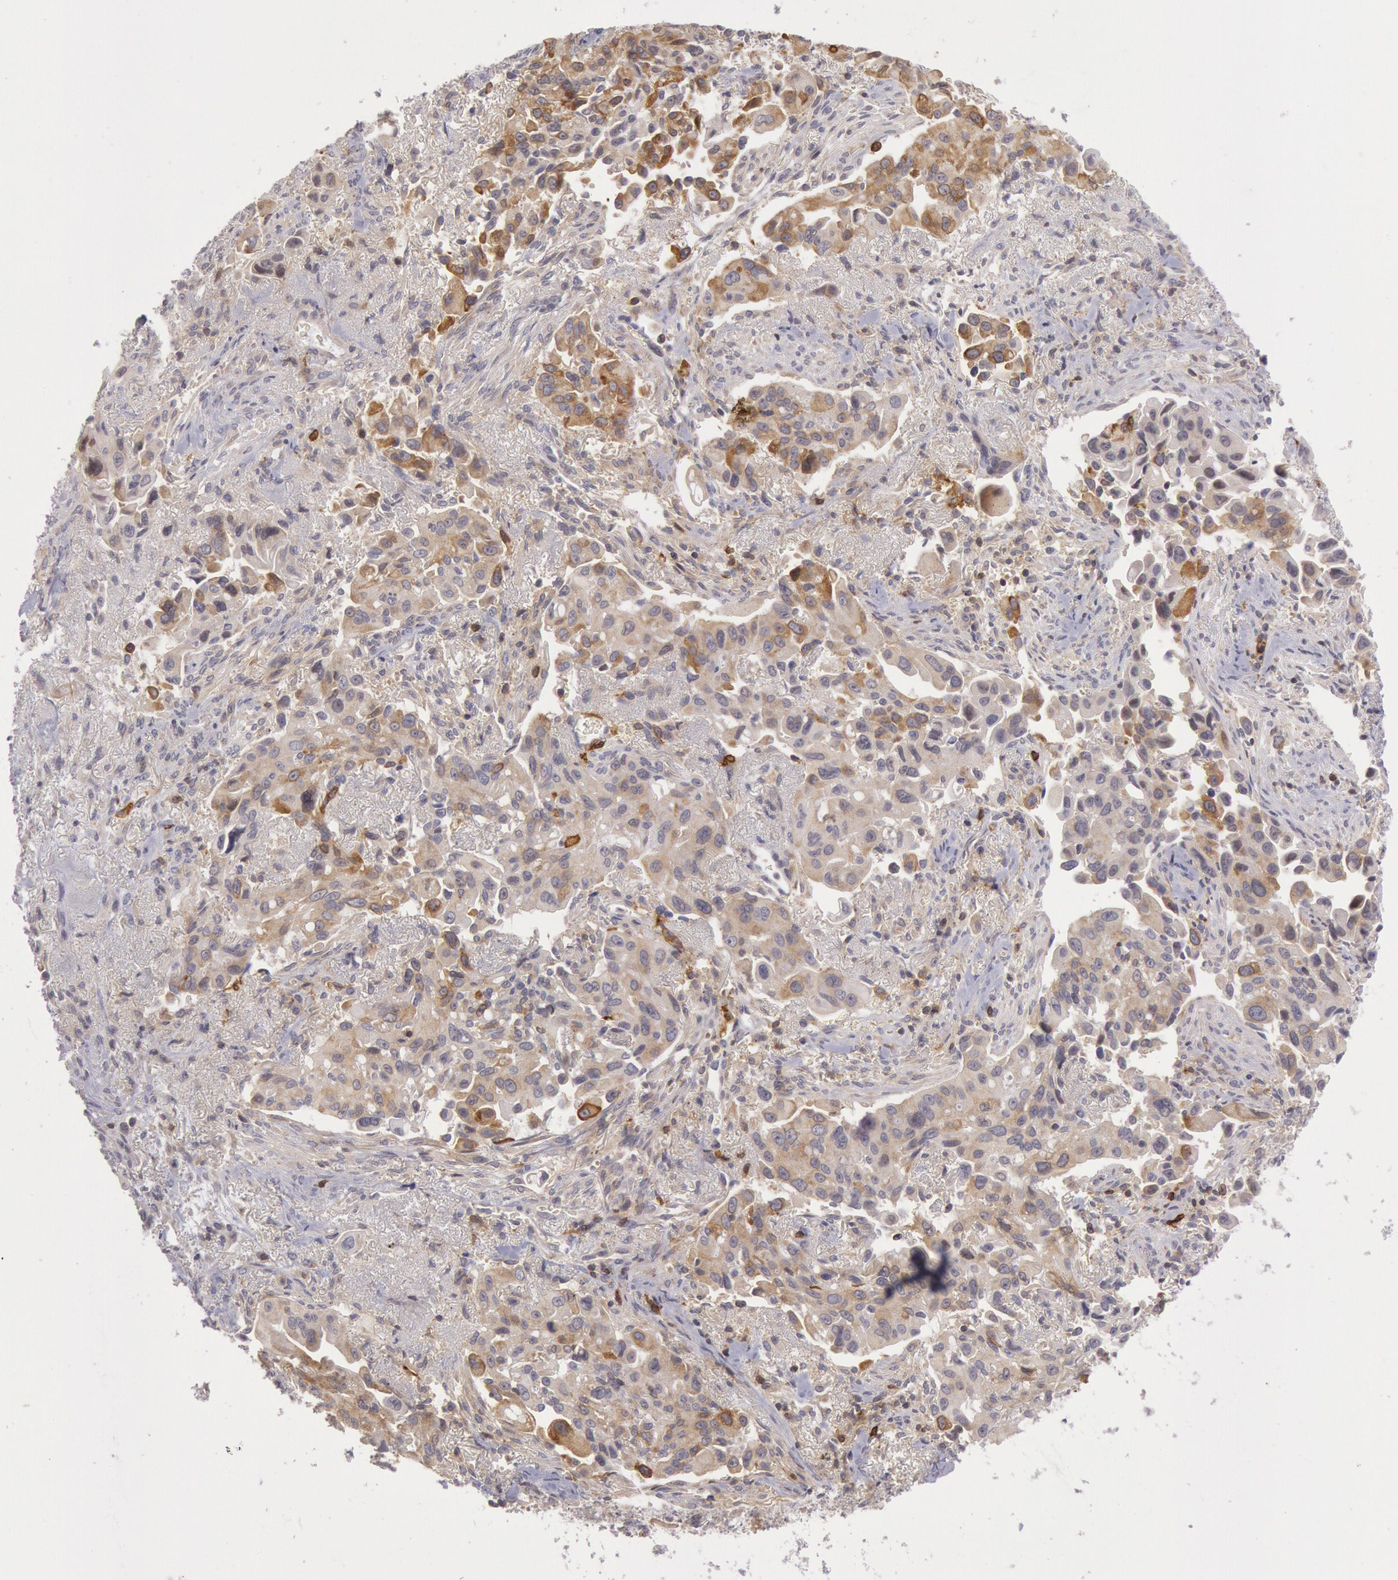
{"staining": {"intensity": "moderate", "quantity": "25%-75%", "location": "cytoplasmic/membranous"}, "tissue": "lung cancer", "cell_type": "Tumor cells", "image_type": "cancer", "snomed": [{"axis": "morphology", "description": "Adenocarcinoma, NOS"}, {"axis": "topography", "description": "Lung"}], "caption": "Moderate cytoplasmic/membranous expression for a protein is present in about 25%-75% of tumor cells of lung cancer (adenocarcinoma) using immunohistochemistry (IHC).", "gene": "TRIB2", "patient": {"sex": "male", "age": 68}}